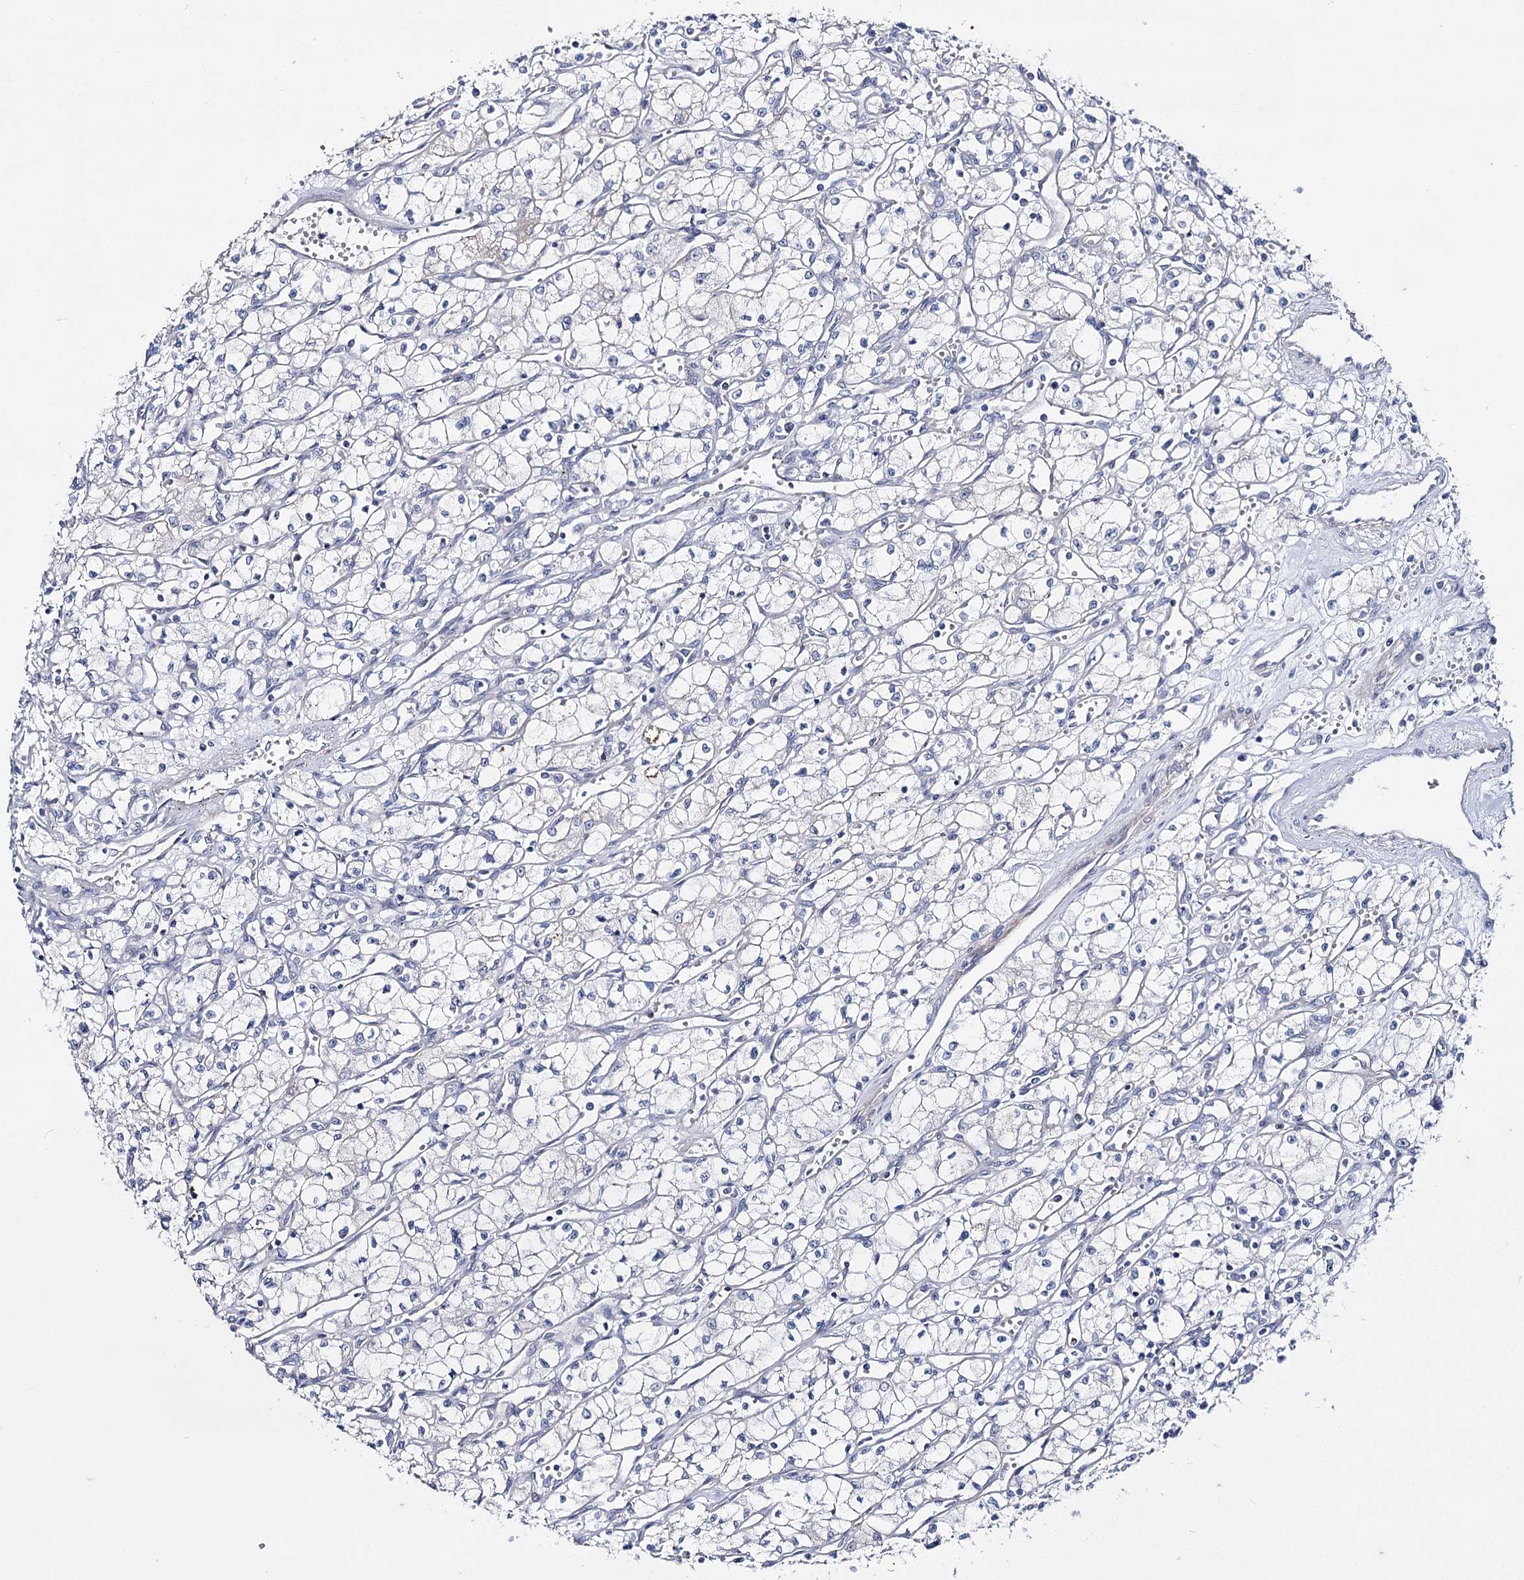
{"staining": {"intensity": "negative", "quantity": "none", "location": "none"}, "tissue": "renal cancer", "cell_type": "Tumor cells", "image_type": "cancer", "snomed": [{"axis": "morphology", "description": "Adenocarcinoma, NOS"}, {"axis": "topography", "description": "Kidney"}], "caption": "Tumor cells are negative for brown protein staining in renal cancer.", "gene": "AGXT2", "patient": {"sex": "male", "age": 59}}